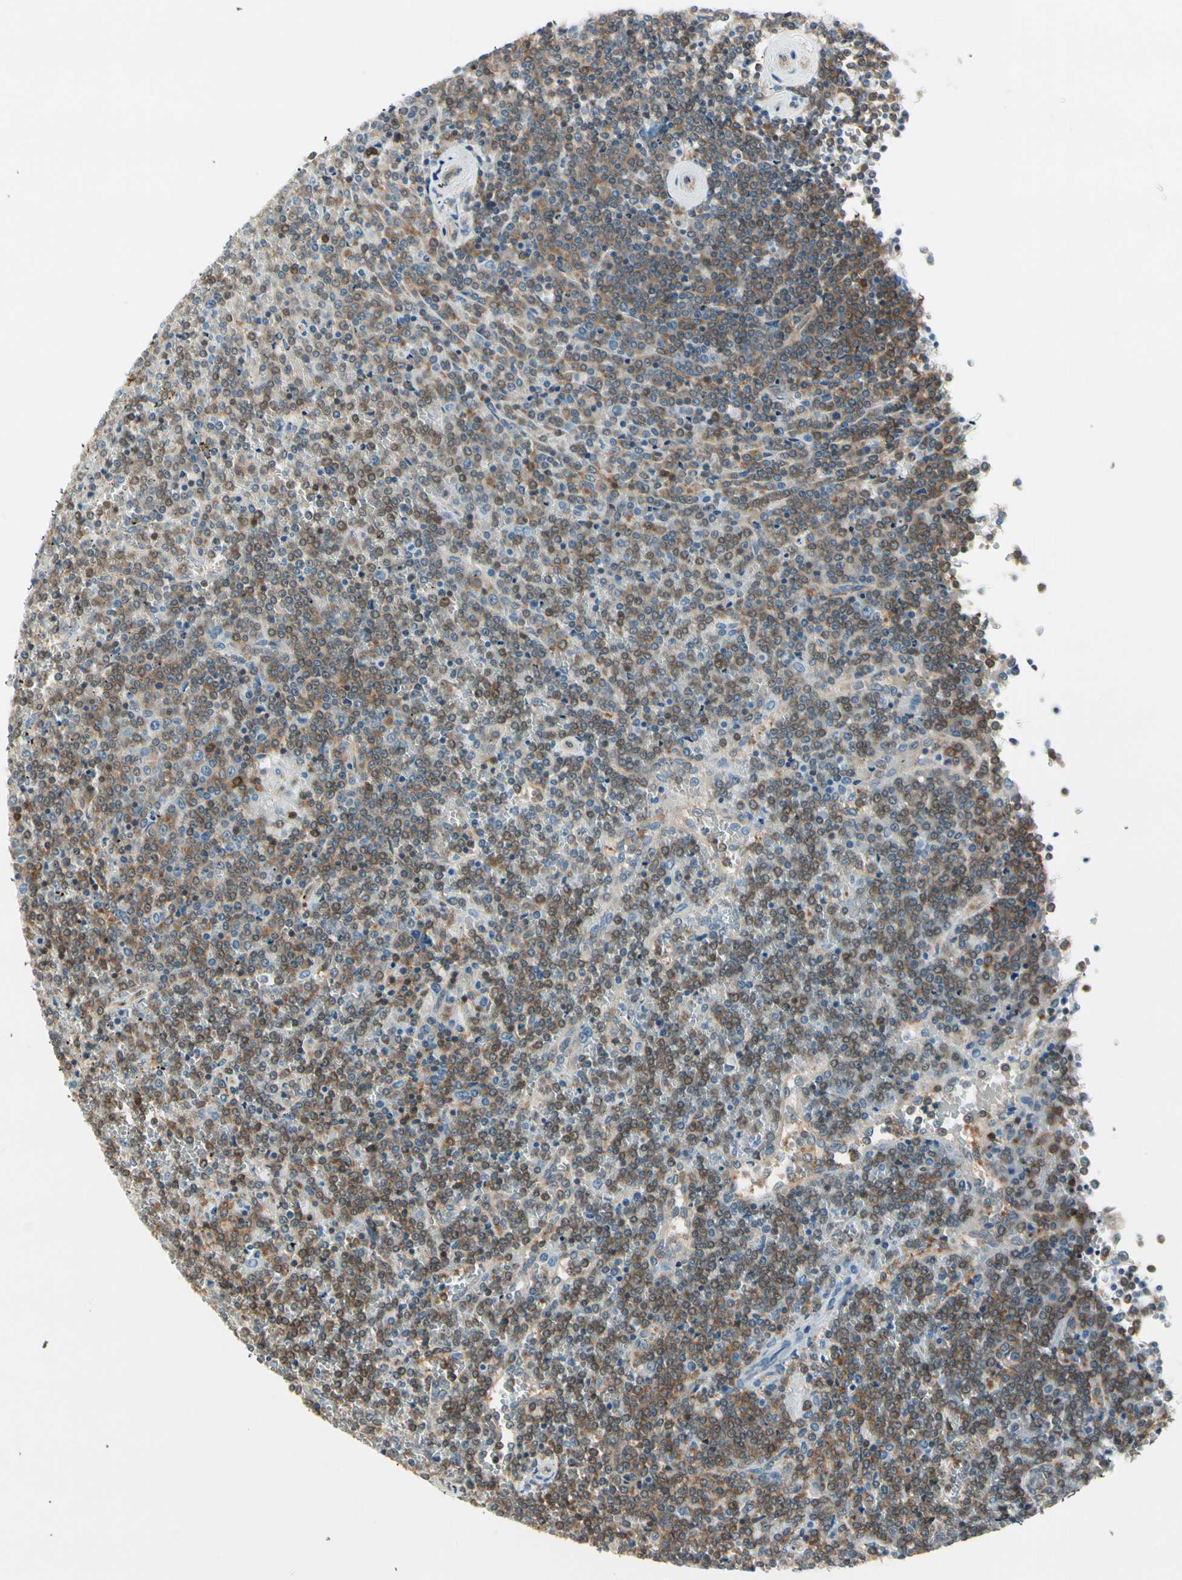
{"staining": {"intensity": "strong", "quantity": ">75%", "location": "cytoplasmic/membranous"}, "tissue": "lymphoma", "cell_type": "Tumor cells", "image_type": "cancer", "snomed": [{"axis": "morphology", "description": "Malignant lymphoma, non-Hodgkin's type, Low grade"}, {"axis": "topography", "description": "Spleen"}], "caption": "The image demonstrates immunohistochemical staining of lymphoma. There is strong cytoplasmic/membranous positivity is identified in approximately >75% of tumor cells.", "gene": "OXSR1", "patient": {"sex": "female", "age": 19}}